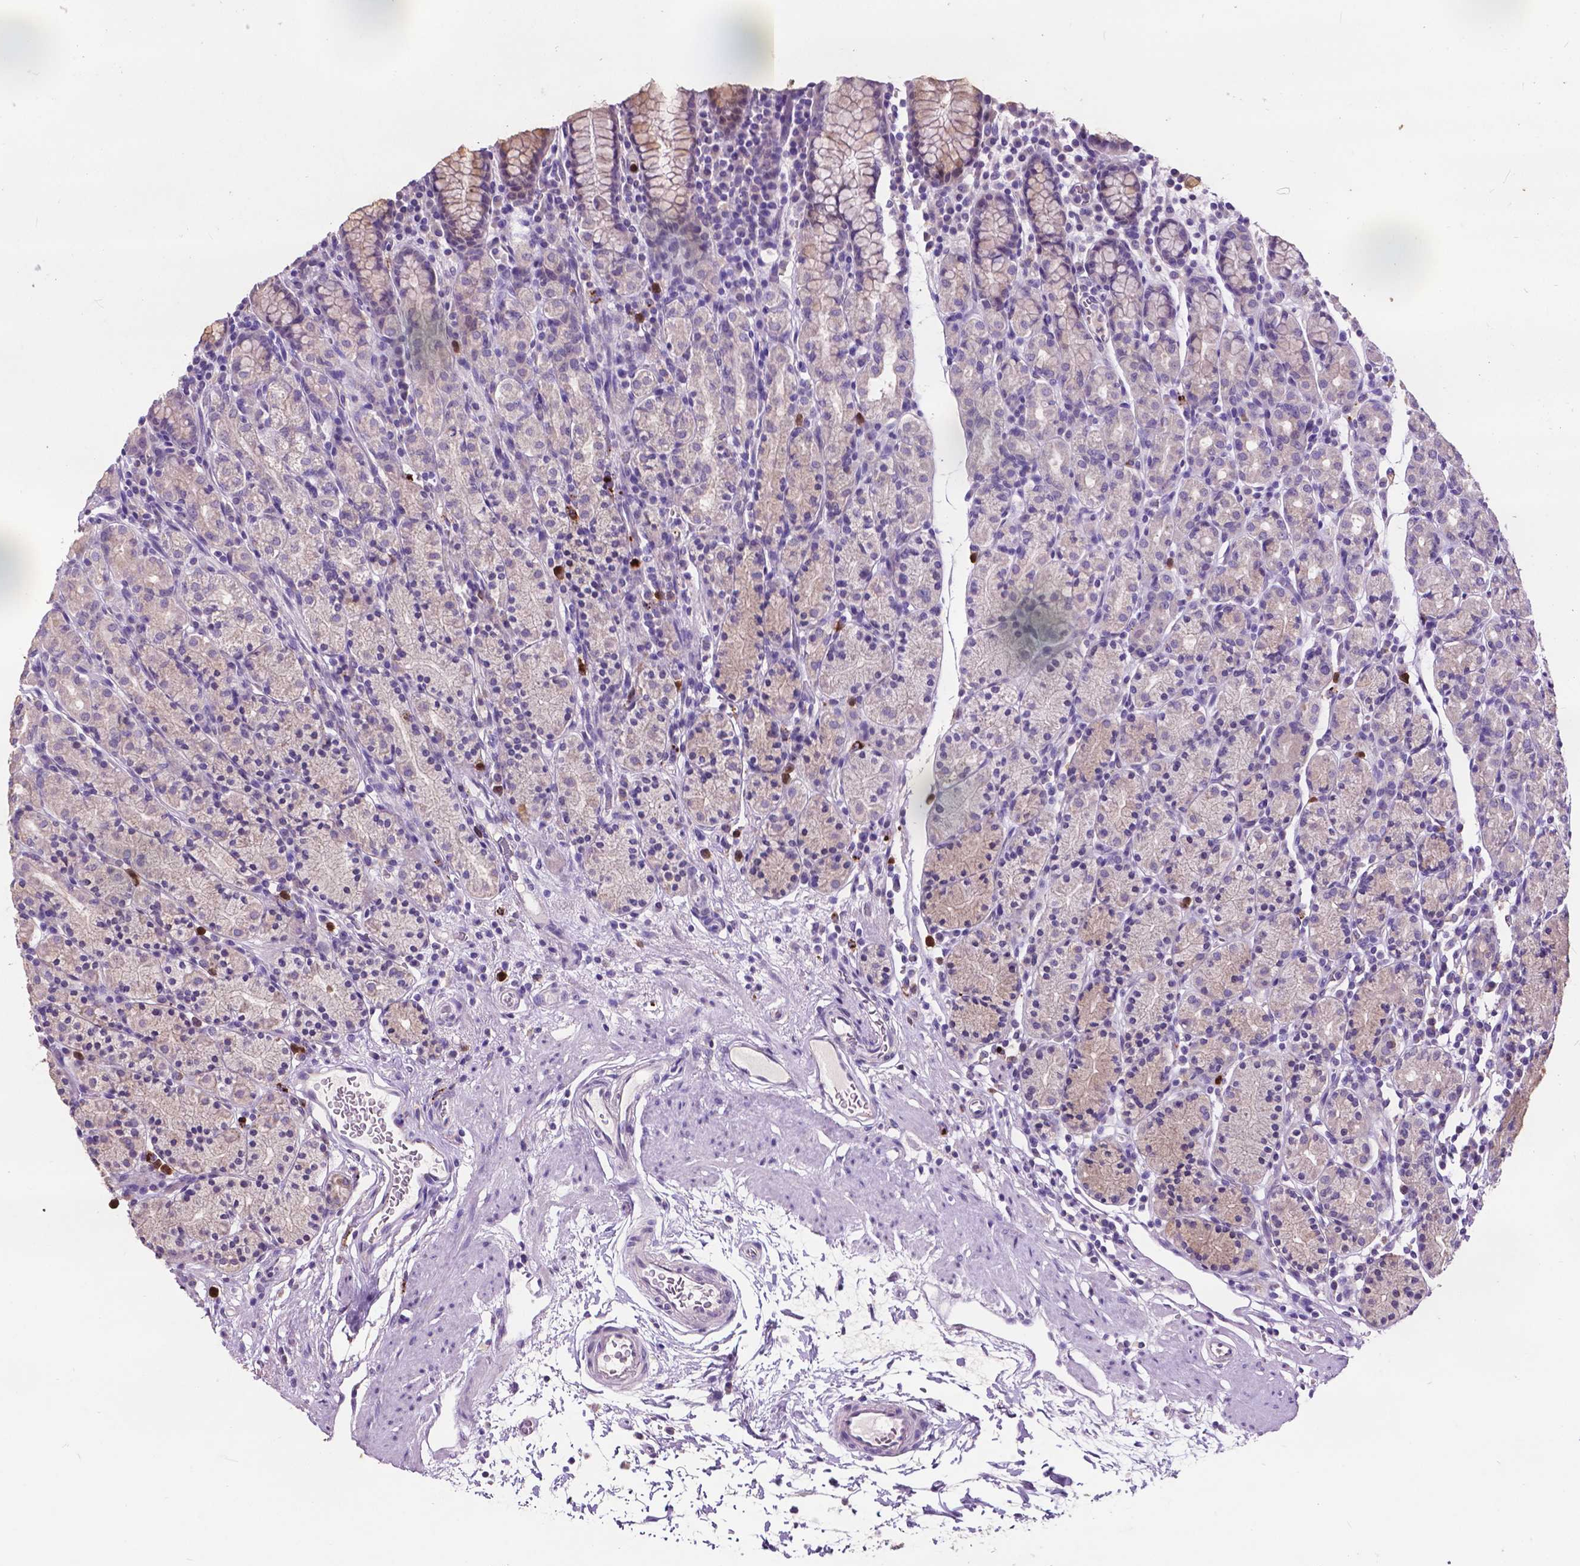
{"staining": {"intensity": "weak", "quantity": "<25%", "location": "cytoplasmic/membranous"}, "tissue": "stomach", "cell_type": "Glandular cells", "image_type": "normal", "snomed": [{"axis": "morphology", "description": "Normal tissue, NOS"}, {"axis": "topography", "description": "Stomach, upper"}, {"axis": "topography", "description": "Stomach"}], "caption": "Immunohistochemistry histopathology image of benign stomach: human stomach stained with DAB displays no significant protein staining in glandular cells.", "gene": "PLSCR1", "patient": {"sex": "male", "age": 62}}